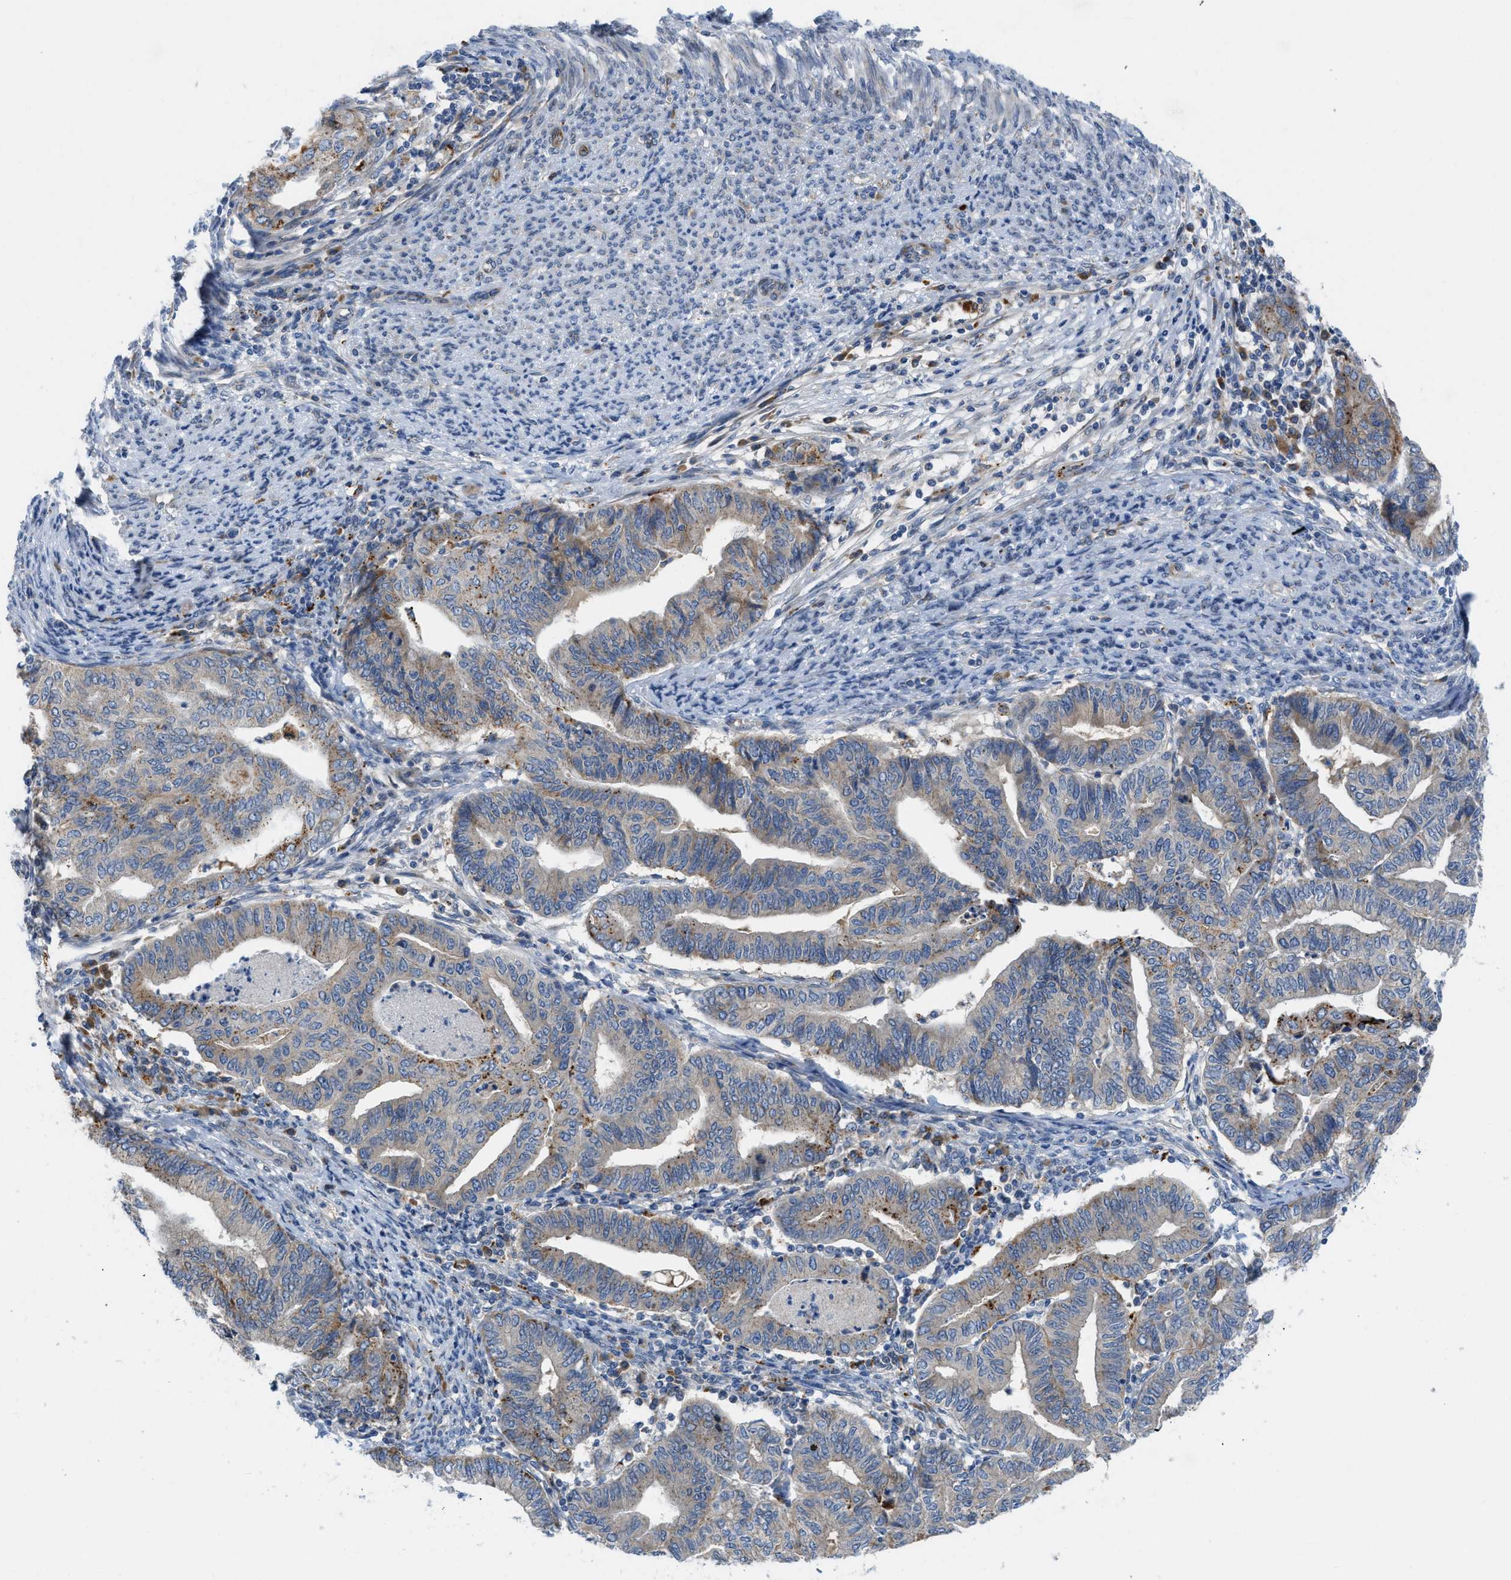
{"staining": {"intensity": "weak", "quantity": "25%-75%", "location": "cytoplasmic/membranous"}, "tissue": "endometrial cancer", "cell_type": "Tumor cells", "image_type": "cancer", "snomed": [{"axis": "morphology", "description": "Adenocarcinoma, NOS"}, {"axis": "topography", "description": "Endometrium"}], "caption": "Endometrial cancer tissue demonstrates weak cytoplasmic/membranous expression in approximately 25%-75% of tumor cells", "gene": "TMEM248", "patient": {"sex": "female", "age": 79}}